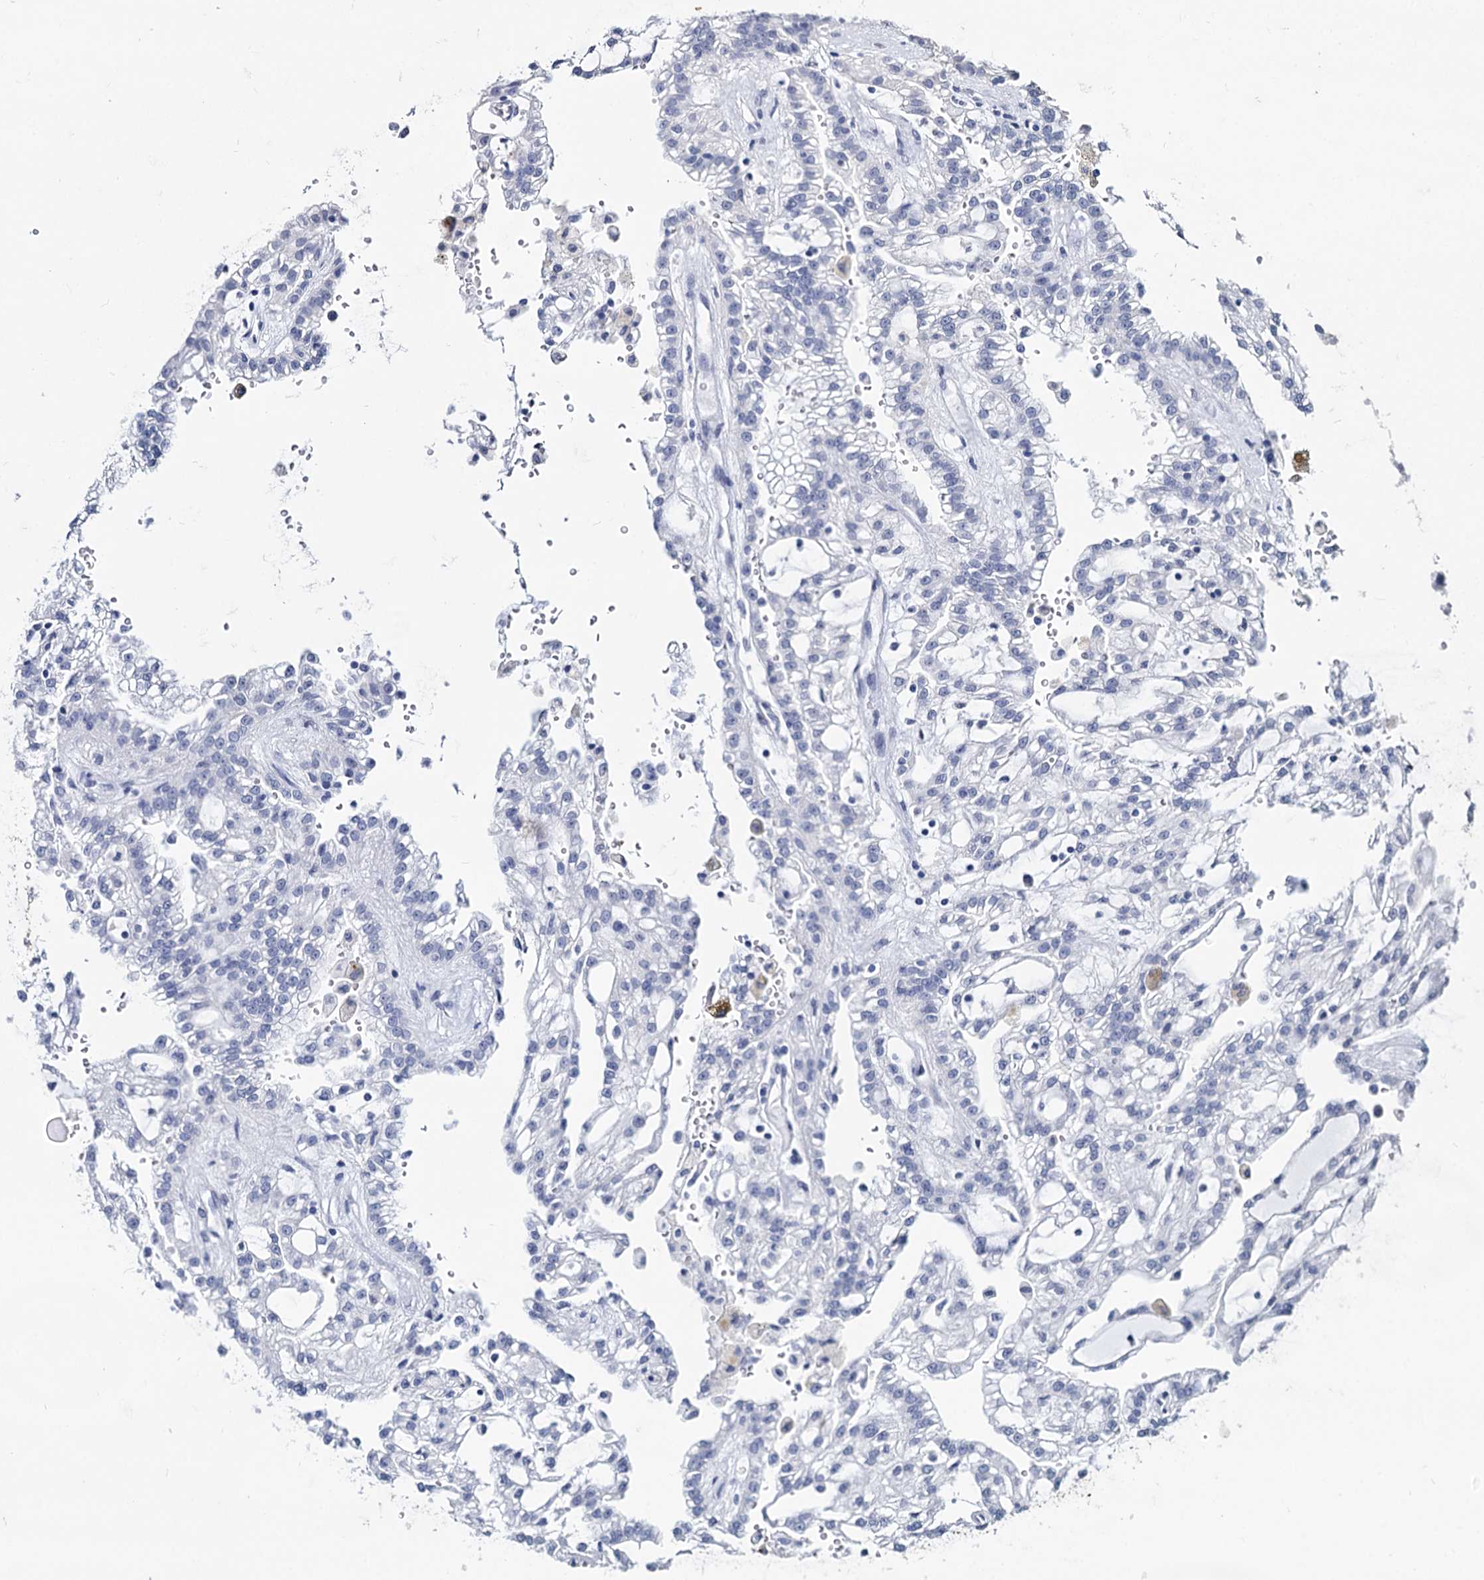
{"staining": {"intensity": "negative", "quantity": "none", "location": "none"}, "tissue": "renal cancer", "cell_type": "Tumor cells", "image_type": "cancer", "snomed": [{"axis": "morphology", "description": "Adenocarcinoma, NOS"}, {"axis": "topography", "description": "Kidney"}], "caption": "Immunohistochemistry image of human renal cancer stained for a protein (brown), which shows no staining in tumor cells. (IHC, brightfield microscopy, high magnification).", "gene": "MAGEA4", "patient": {"sex": "male", "age": 63}}